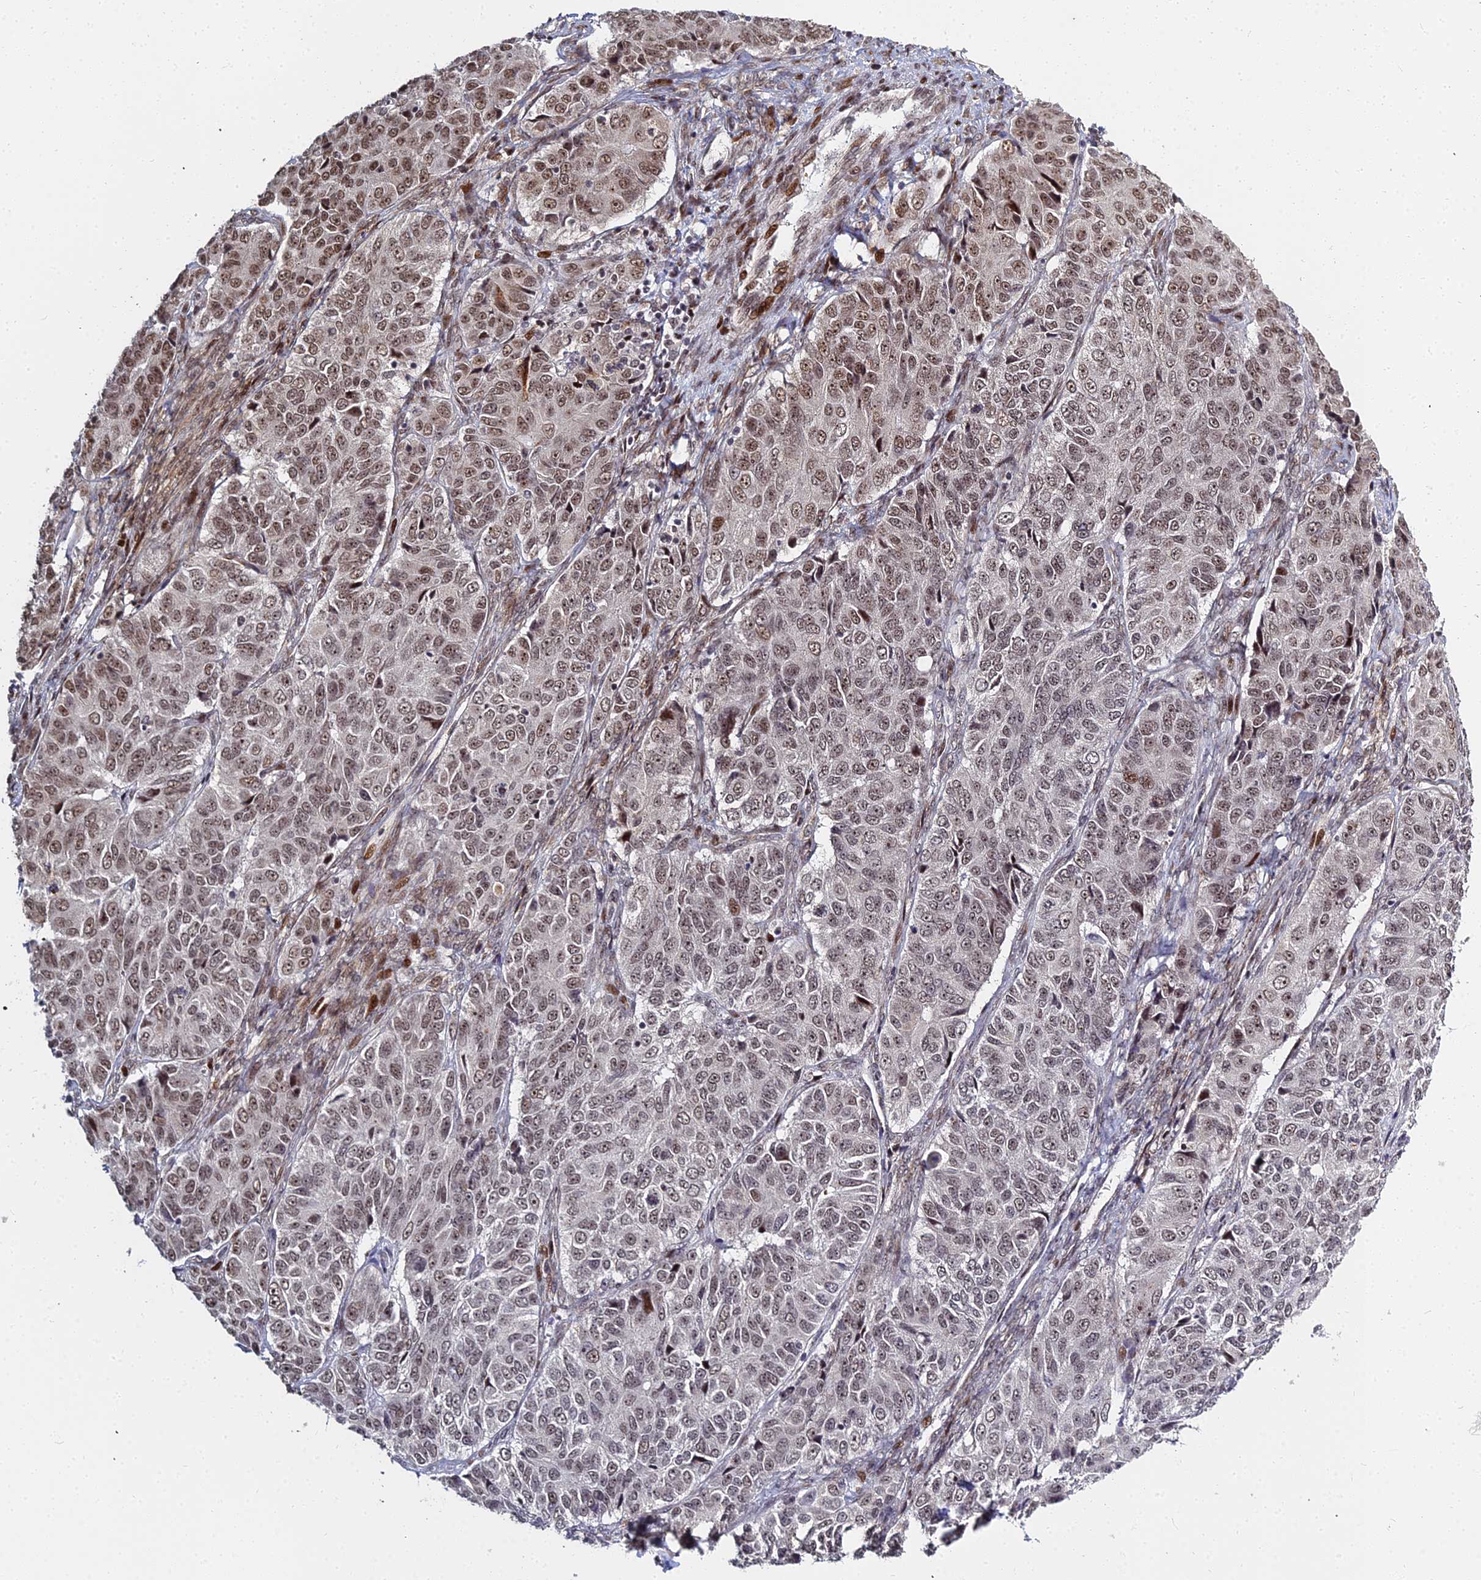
{"staining": {"intensity": "moderate", "quantity": ">75%", "location": "nuclear"}, "tissue": "ovarian cancer", "cell_type": "Tumor cells", "image_type": "cancer", "snomed": [{"axis": "morphology", "description": "Carcinoma, endometroid"}, {"axis": "topography", "description": "Ovary"}], "caption": "This photomicrograph exhibits IHC staining of human ovarian cancer (endometroid carcinoma), with medium moderate nuclear positivity in about >75% of tumor cells.", "gene": "ABCA2", "patient": {"sex": "female", "age": 51}}